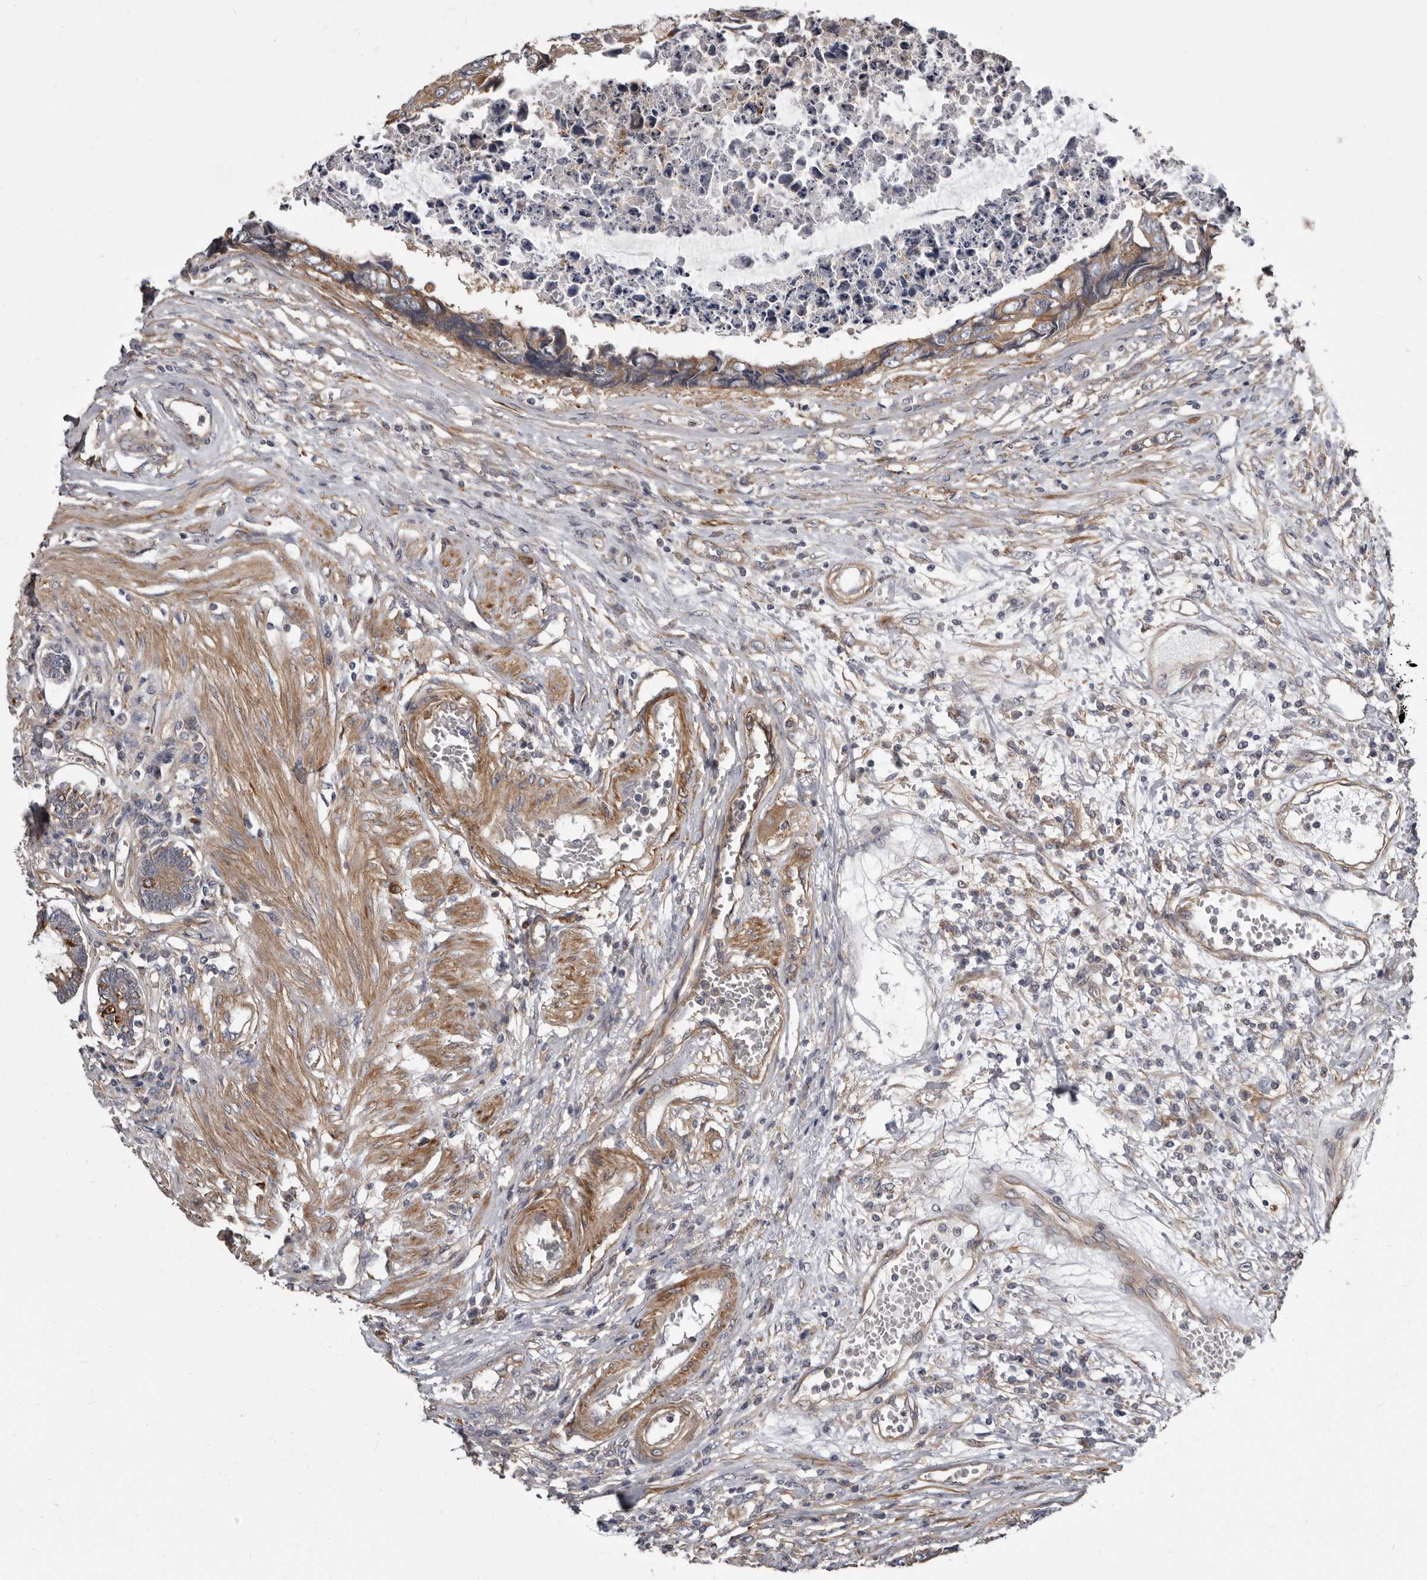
{"staining": {"intensity": "moderate", "quantity": ">75%", "location": "cytoplasmic/membranous"}, "tissue": "colorectal cancer", "cell_type": "Tumor cells", "image_type": "cancer", "snomed": [{"axis": "morphology", "description": "Adenocarcinoma, NOS"}, {"axis": "topography", "description": "Rectum"}], "caption": "IHC staining of colorectal cancer, which shows medium levels of moderate cytoplasmic/membranous staining in approximately >75% of tumor cells indicating moderate cytoplasmic/membranous protein positivity. The staining was performed using DAB (brown) for protein detection and nuclei were counterstained in hematoxylin (blue).", "gene": "ENAH", "patient": {"sex": "male", "age": 84}}